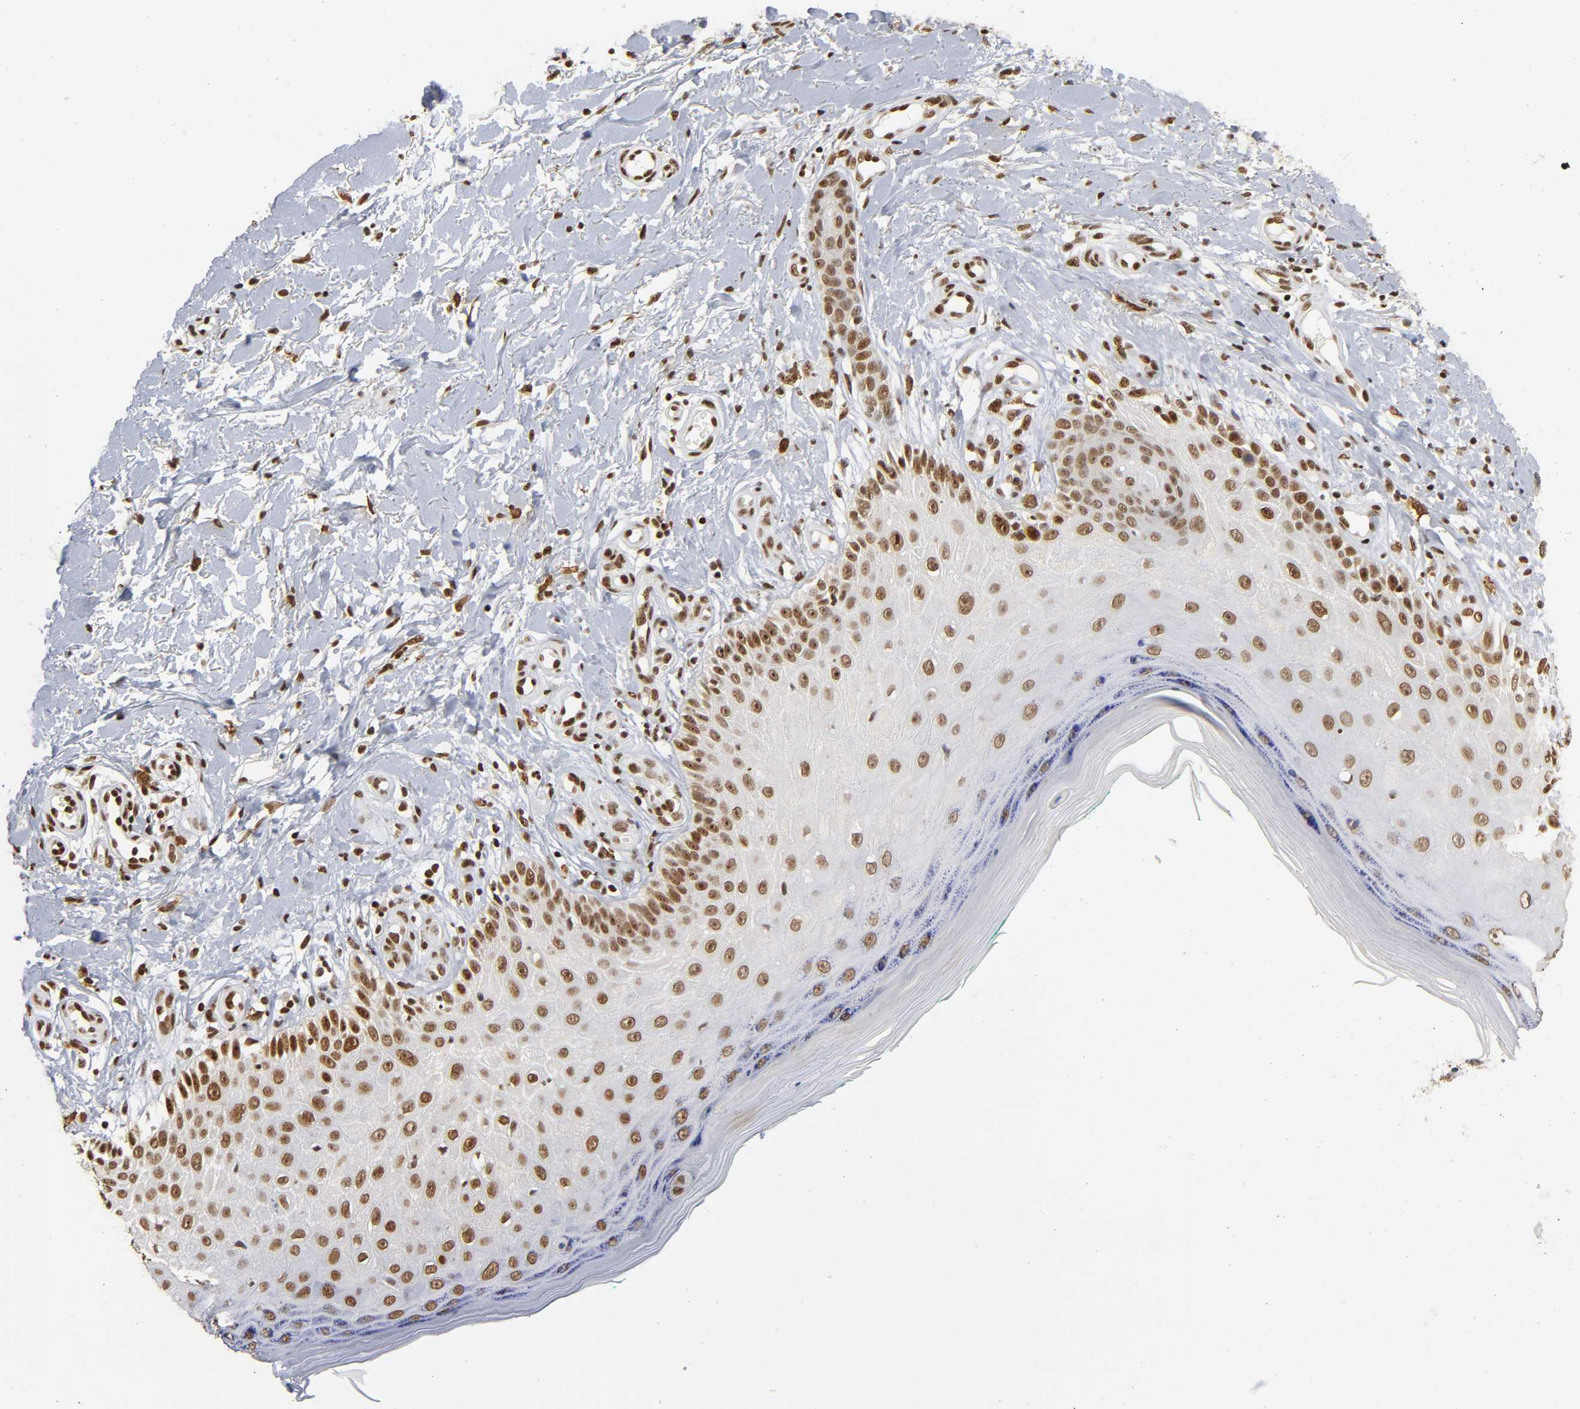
{"staining": {"intensity": "strong", "quantity": ">75%", "location": "nuclear"}, "tissue": "skin cancer", "cell_type": "Tumor cells", "image_type": "cancer", "snomed": [{"axis": "morphology", "description": "Squamous cell carcinoma, NOS"}, {"axis": "topography", "description": "Skin"}], "caption": "Tumor cells show strong nuclear staining in about >75% of cells in skin cancer.", "gene": "SUMO1", "patient": {"sex": "female", "age": 42}}